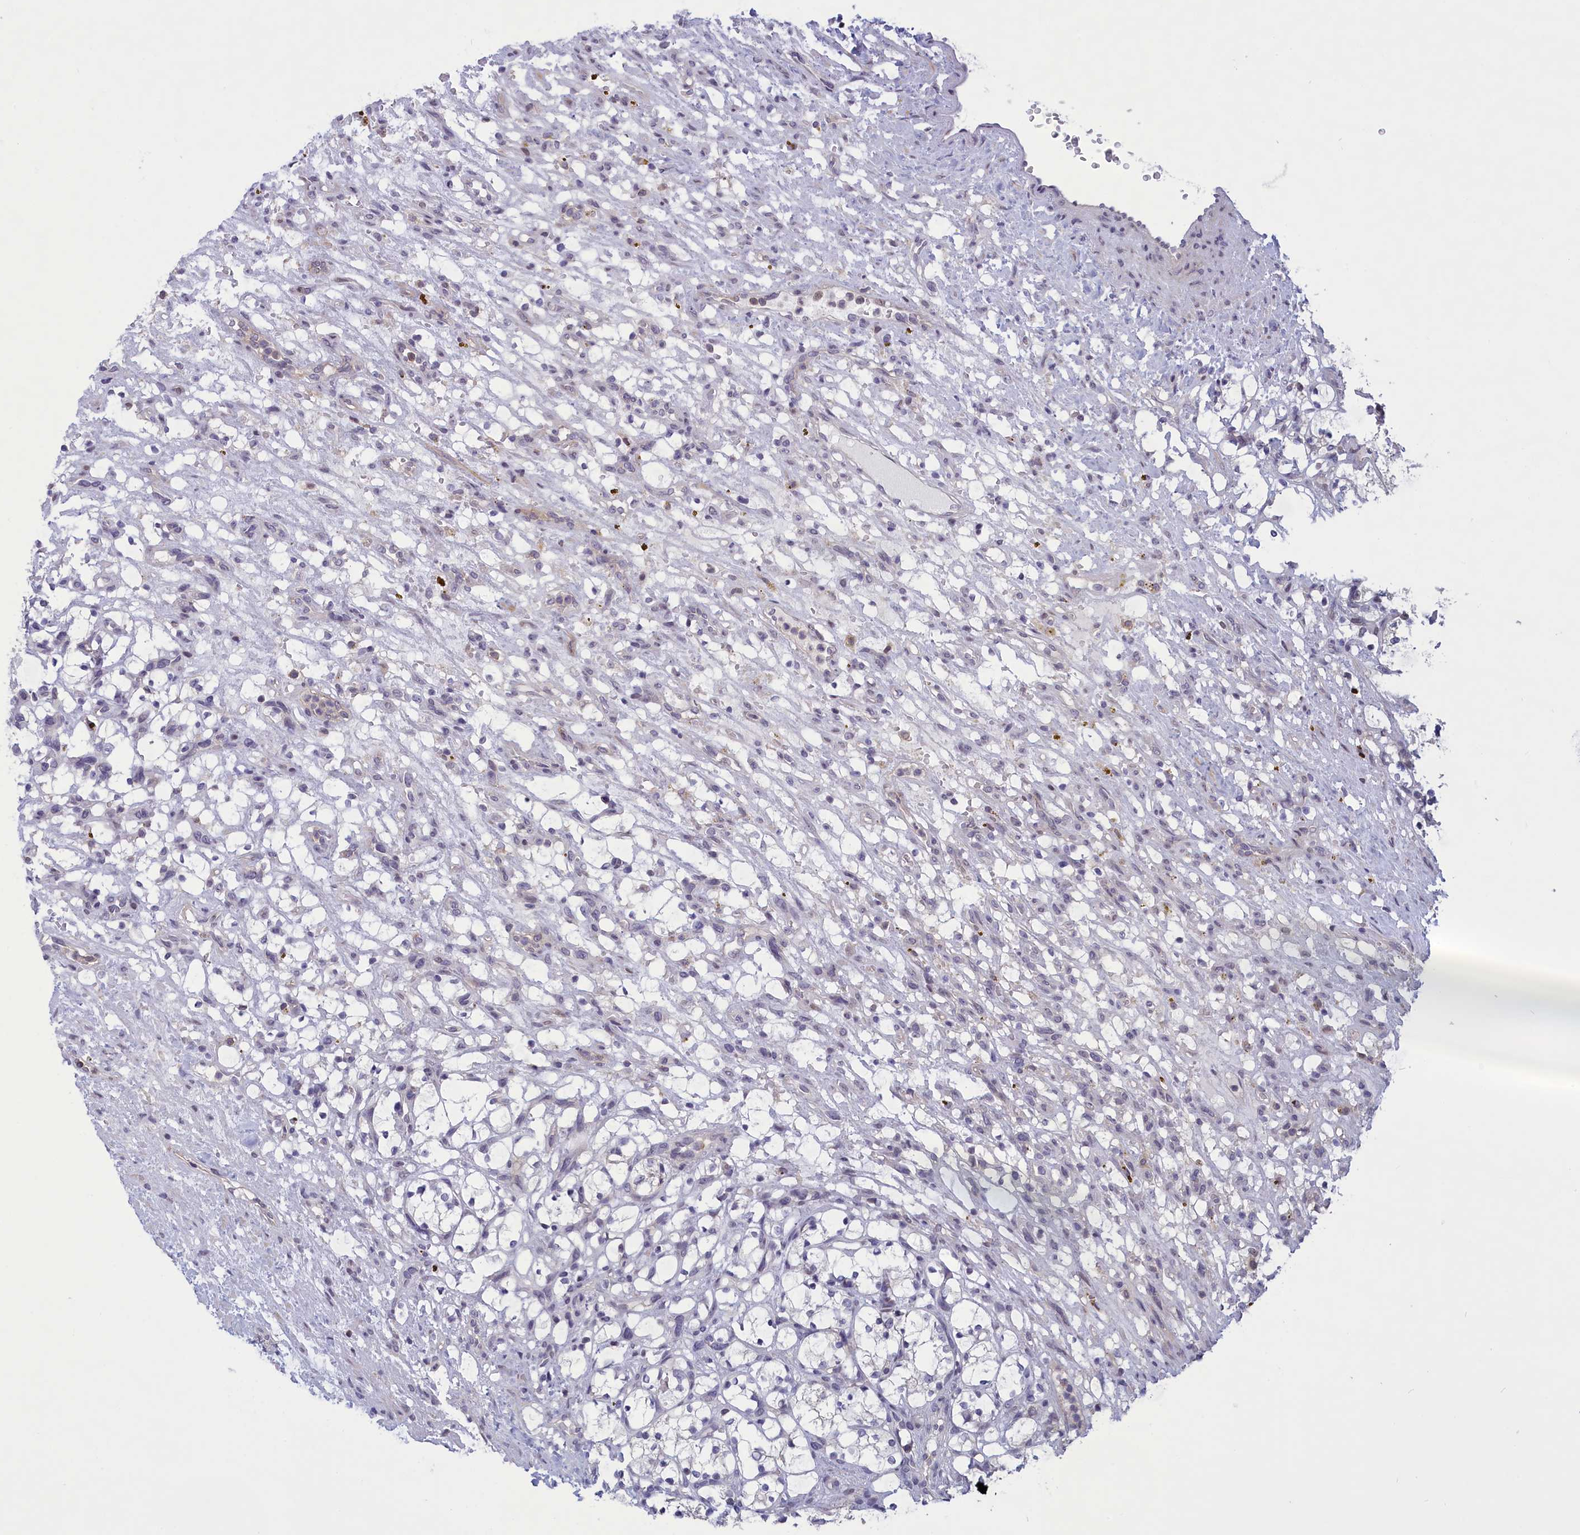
{"staining": {"intensity": "negative", "quantity": "none", "location": "none"}, "tissue": "renal cancer", "cell_type": "Tumor cells", "image_type": "cancer", "snomed": [{"axis": "morphology", "description": "Adenocarcinoma, NOS"}, {"axis": "topography", "description": "Kidney"}], "caption": "High magnification brightfield microscopy of adenocarcinoma (renal) stained with DAB (3,3'-diaminobenzidine) (brown) and counterstained with hematoxylin (blue): tumor cells show no significant positivity.", "gene": "CORO2A", "patient": {"sex": "female", "age": 69}}